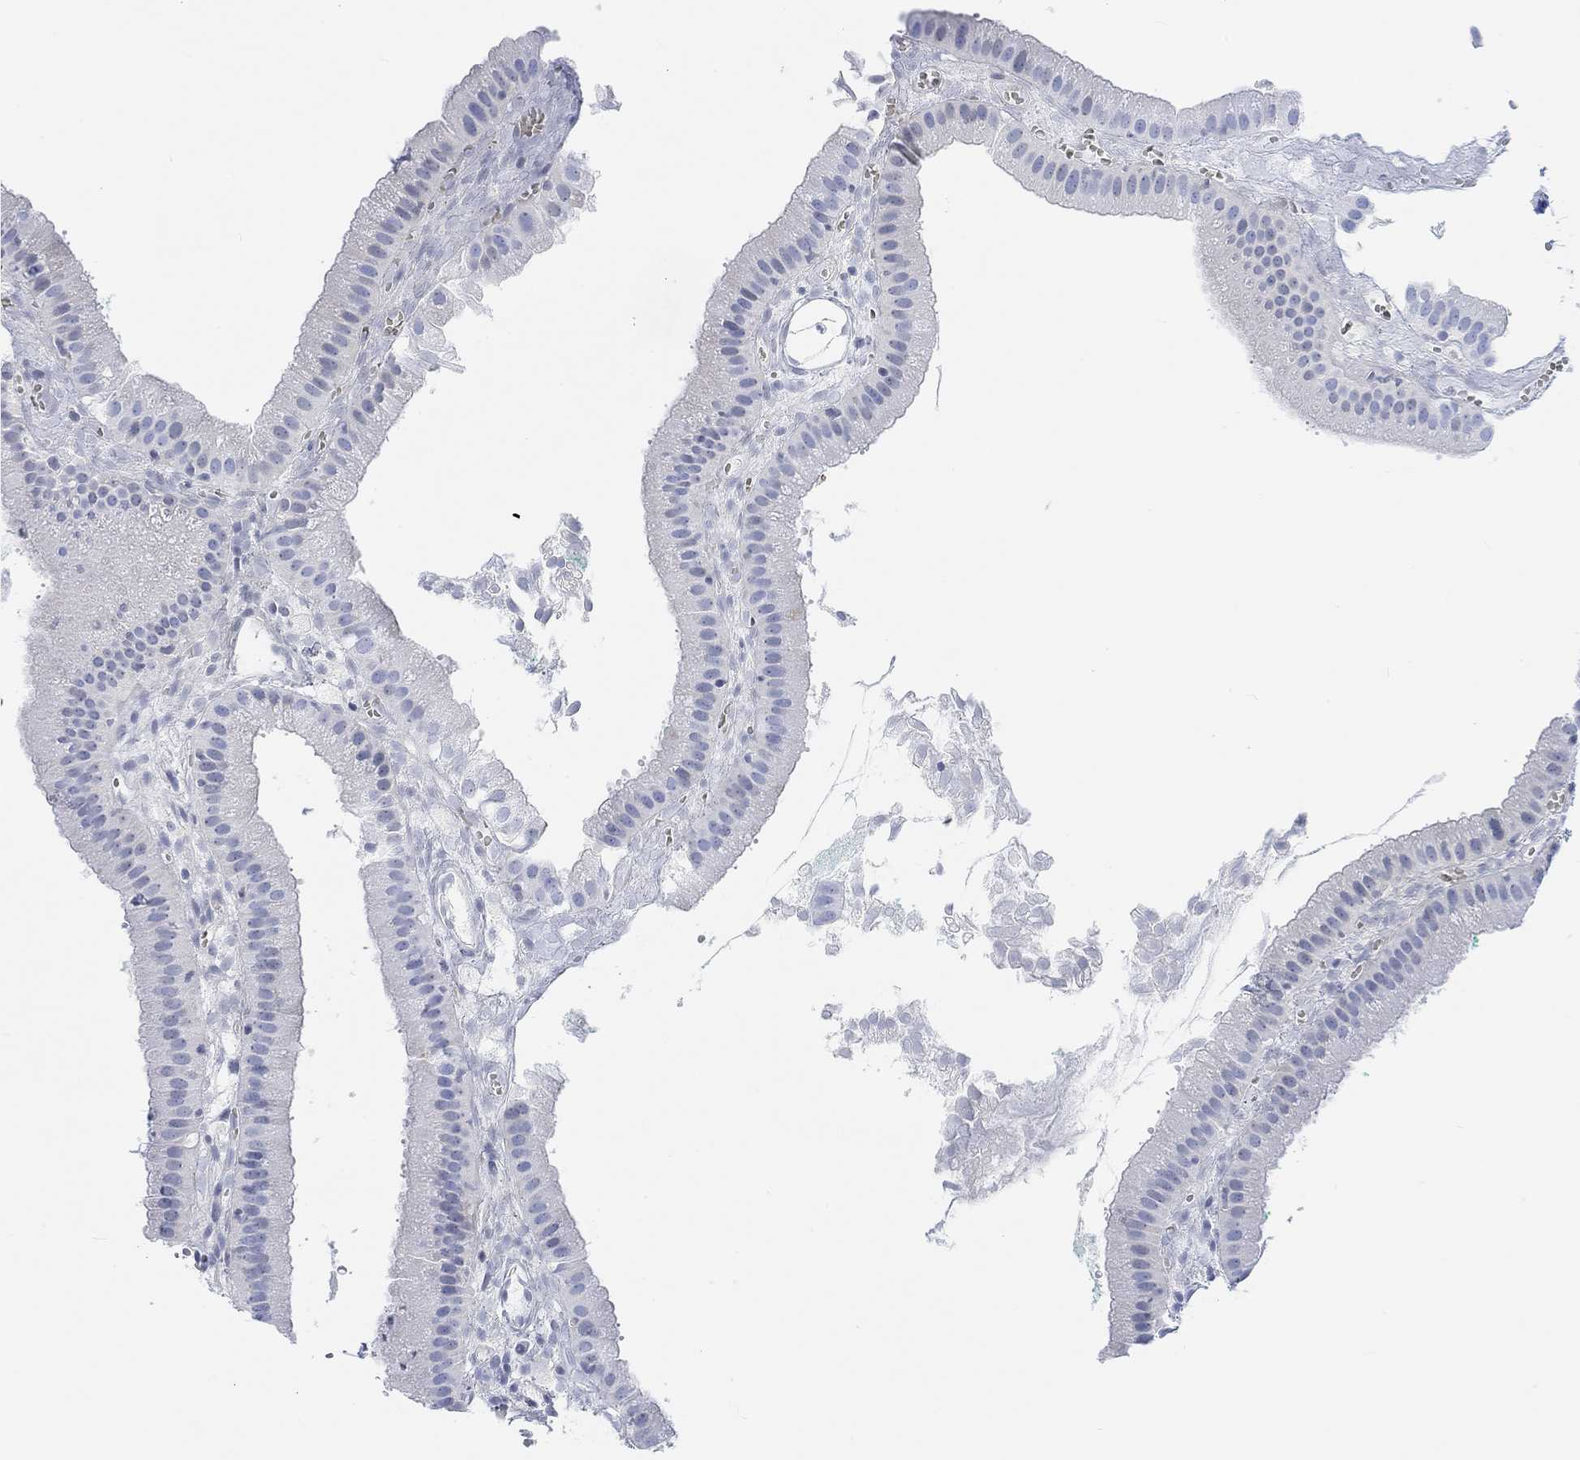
{"staining": {"intensity": "negative", "quantity": "none", "location": "none"}, "tissue": "gallbladder", "cell_type": "Glandular cells", "image_type": "normal", "snomed": [{"axis": "morphology", "description": "Normal tissue, NOS"}, {"axis": "topography", "description": "Gallbladder"}], "caption": "Immunohistochemistry (IHC) photomicrograph of unremarkable human gallbladder stained for a protein (brown), which exhibits no positivity in glandular cells.", "gene": "ANKRD33", "patient": {"sex": "male", "age": 67}}